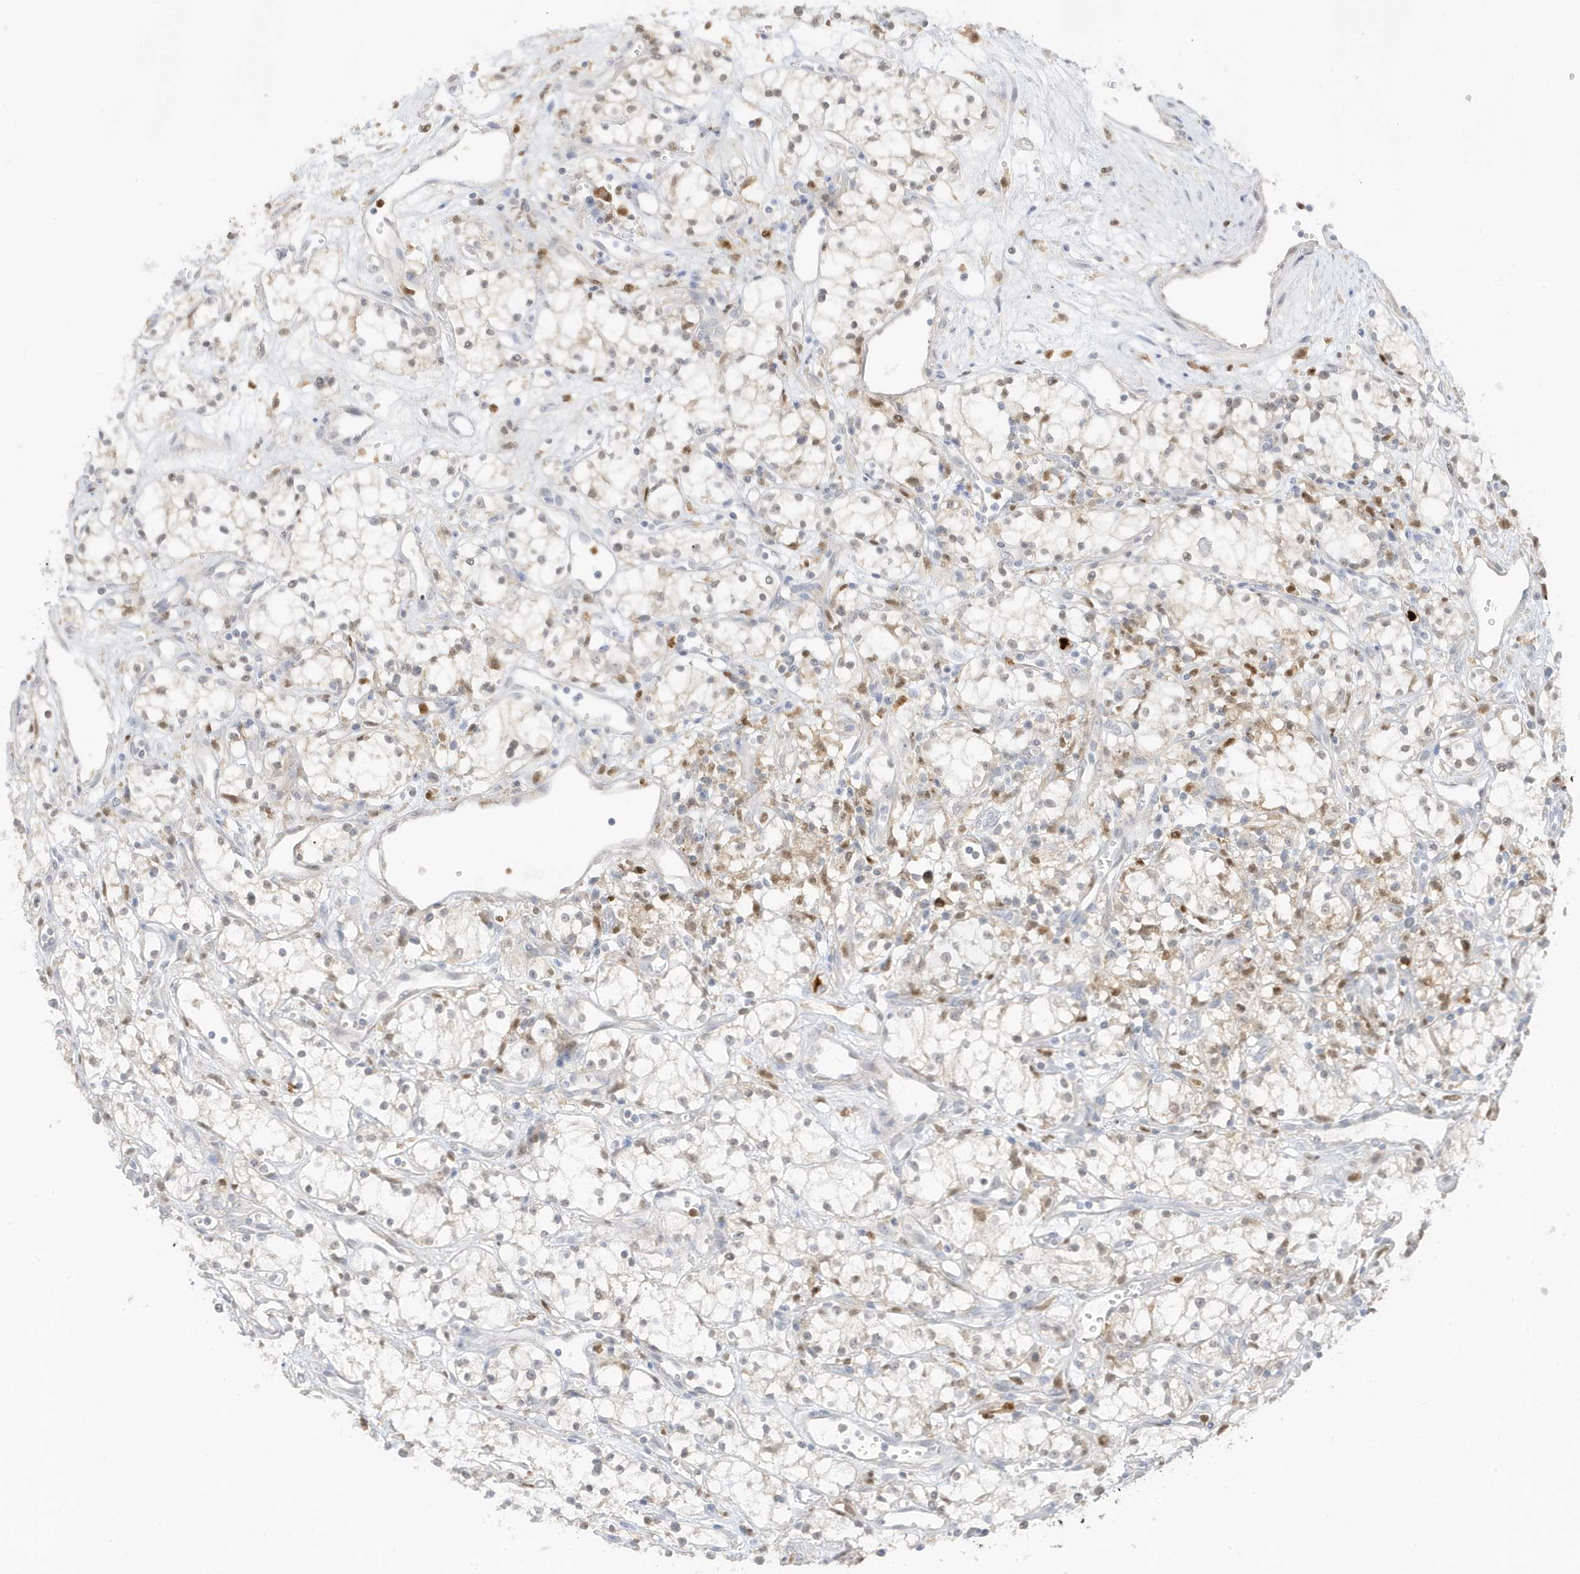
{"staining": {"intensity": "negative", "quantity": "none", "location": "none"}, "tissue": "renal cancer", "cell_type": "Tumor cells", "image_type": "cancer", "snomed": [{"axis": "morphology", "description": "Adenocarcinoma, NOS"}, {"axis": "topography", "description": "Kidney"}], "caption": "IHC micrograph of human adenocarcinoma (renal) stained for a protein (brown), which displays no positivity in tumor cells.", "gene": "GCA", "patient": {"sex": "male", "age": 59}}